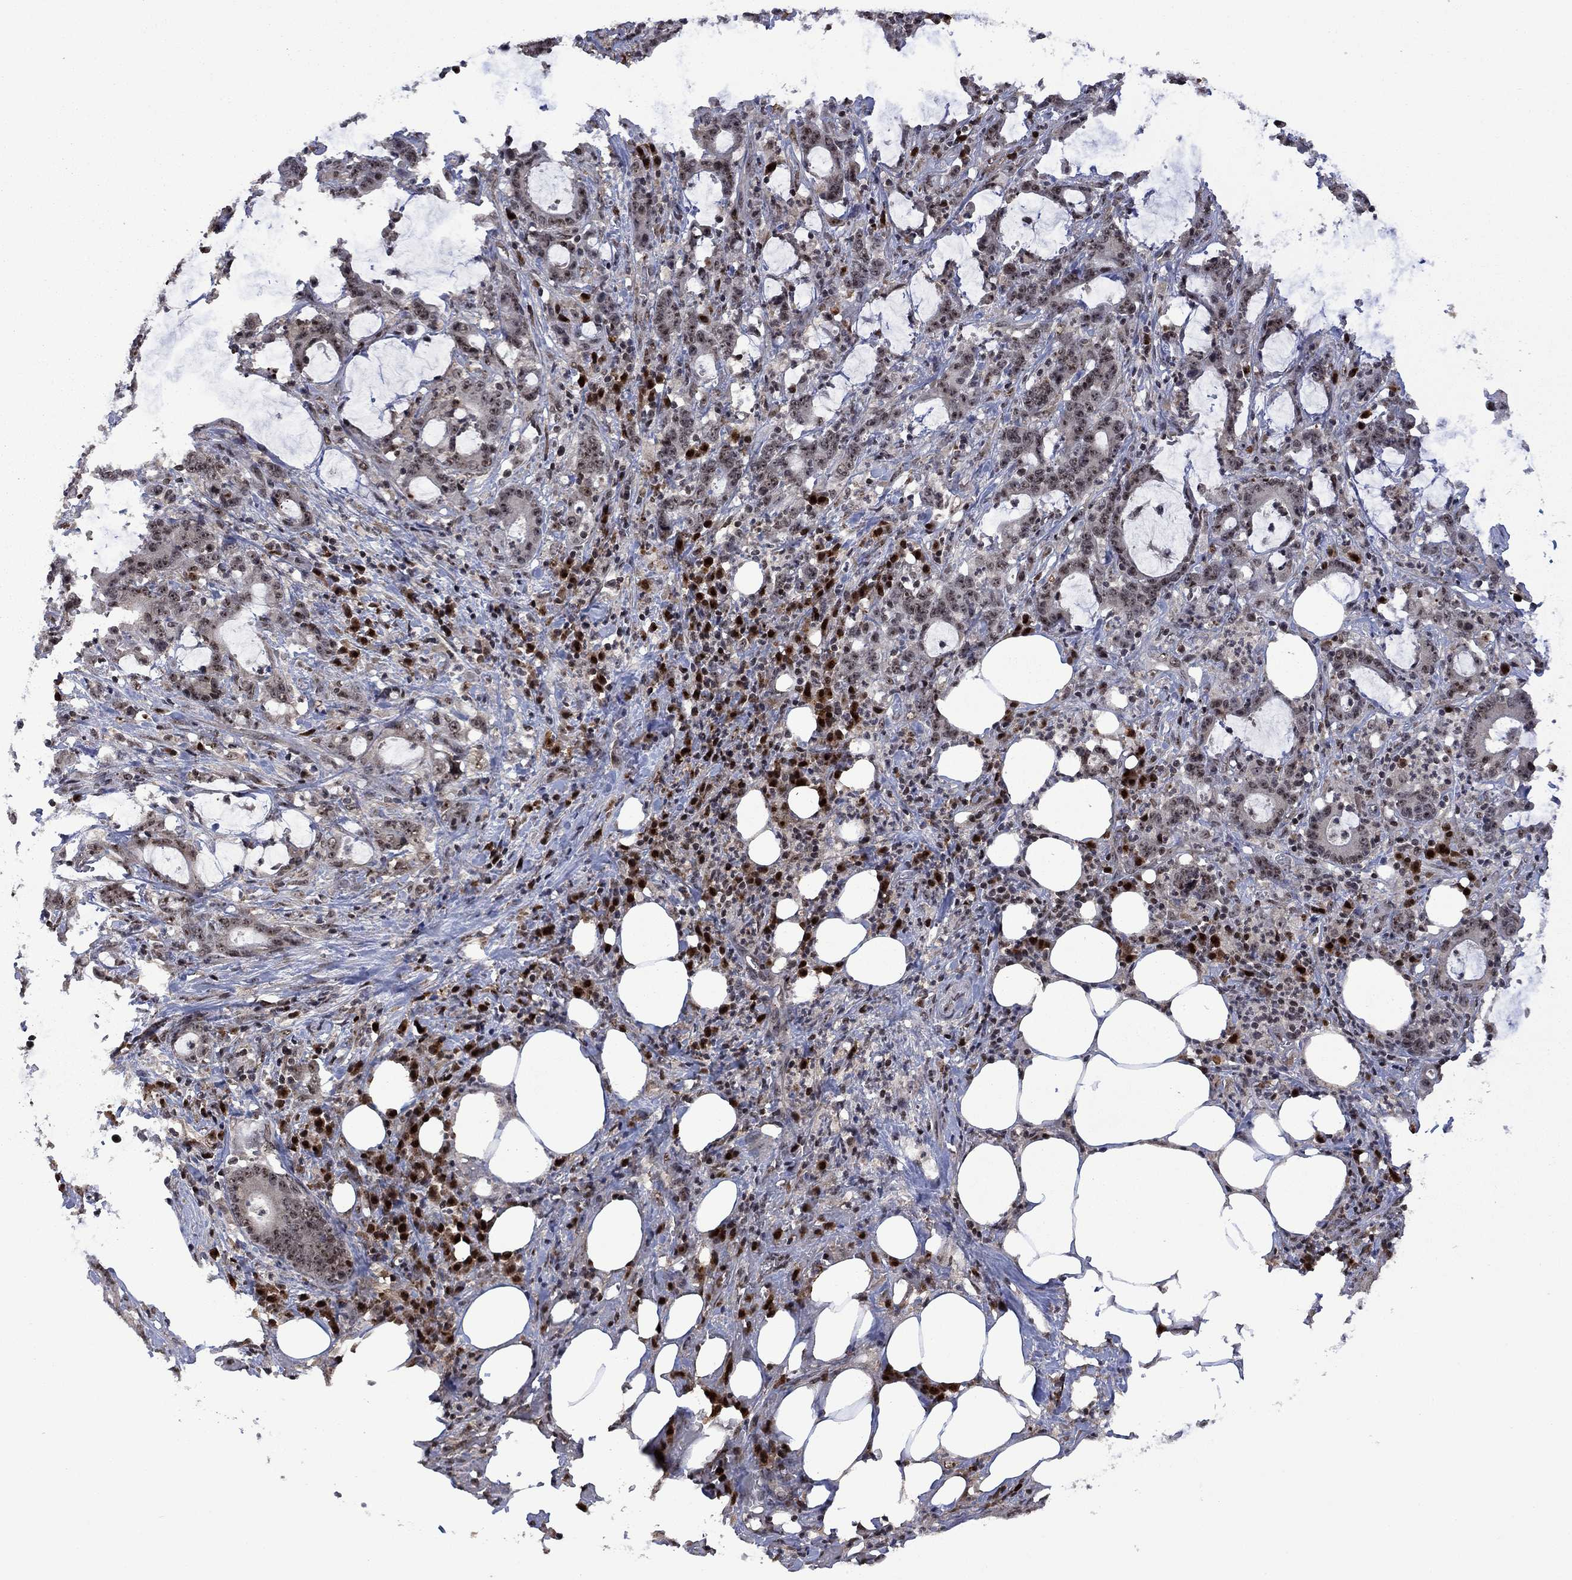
{"staining": {"intensity": "moderate", "quantity": "<25%", "location": "nuclear"}, "tissue": "stomach cancer", "cell_type": "Tumor cells", "image_type": "cancer", "snomed": [{"axis": "morphology", "description": "Adenocarcinoma, NOS"}, {"axis": "topography", "description": "Stomach, upper"}], "caption": "A high-resolution image shows immunohistochemistry (IHC) staining of stomach cancer (adenocarcinoma), which reveals moderate nuclear expression in approximately <25% of tumor cells. (brown staining indicates protein expression, while blue staining denotes nuclei).", "gene": "FBL", "patient": {"sex": "male", "age": 68}}